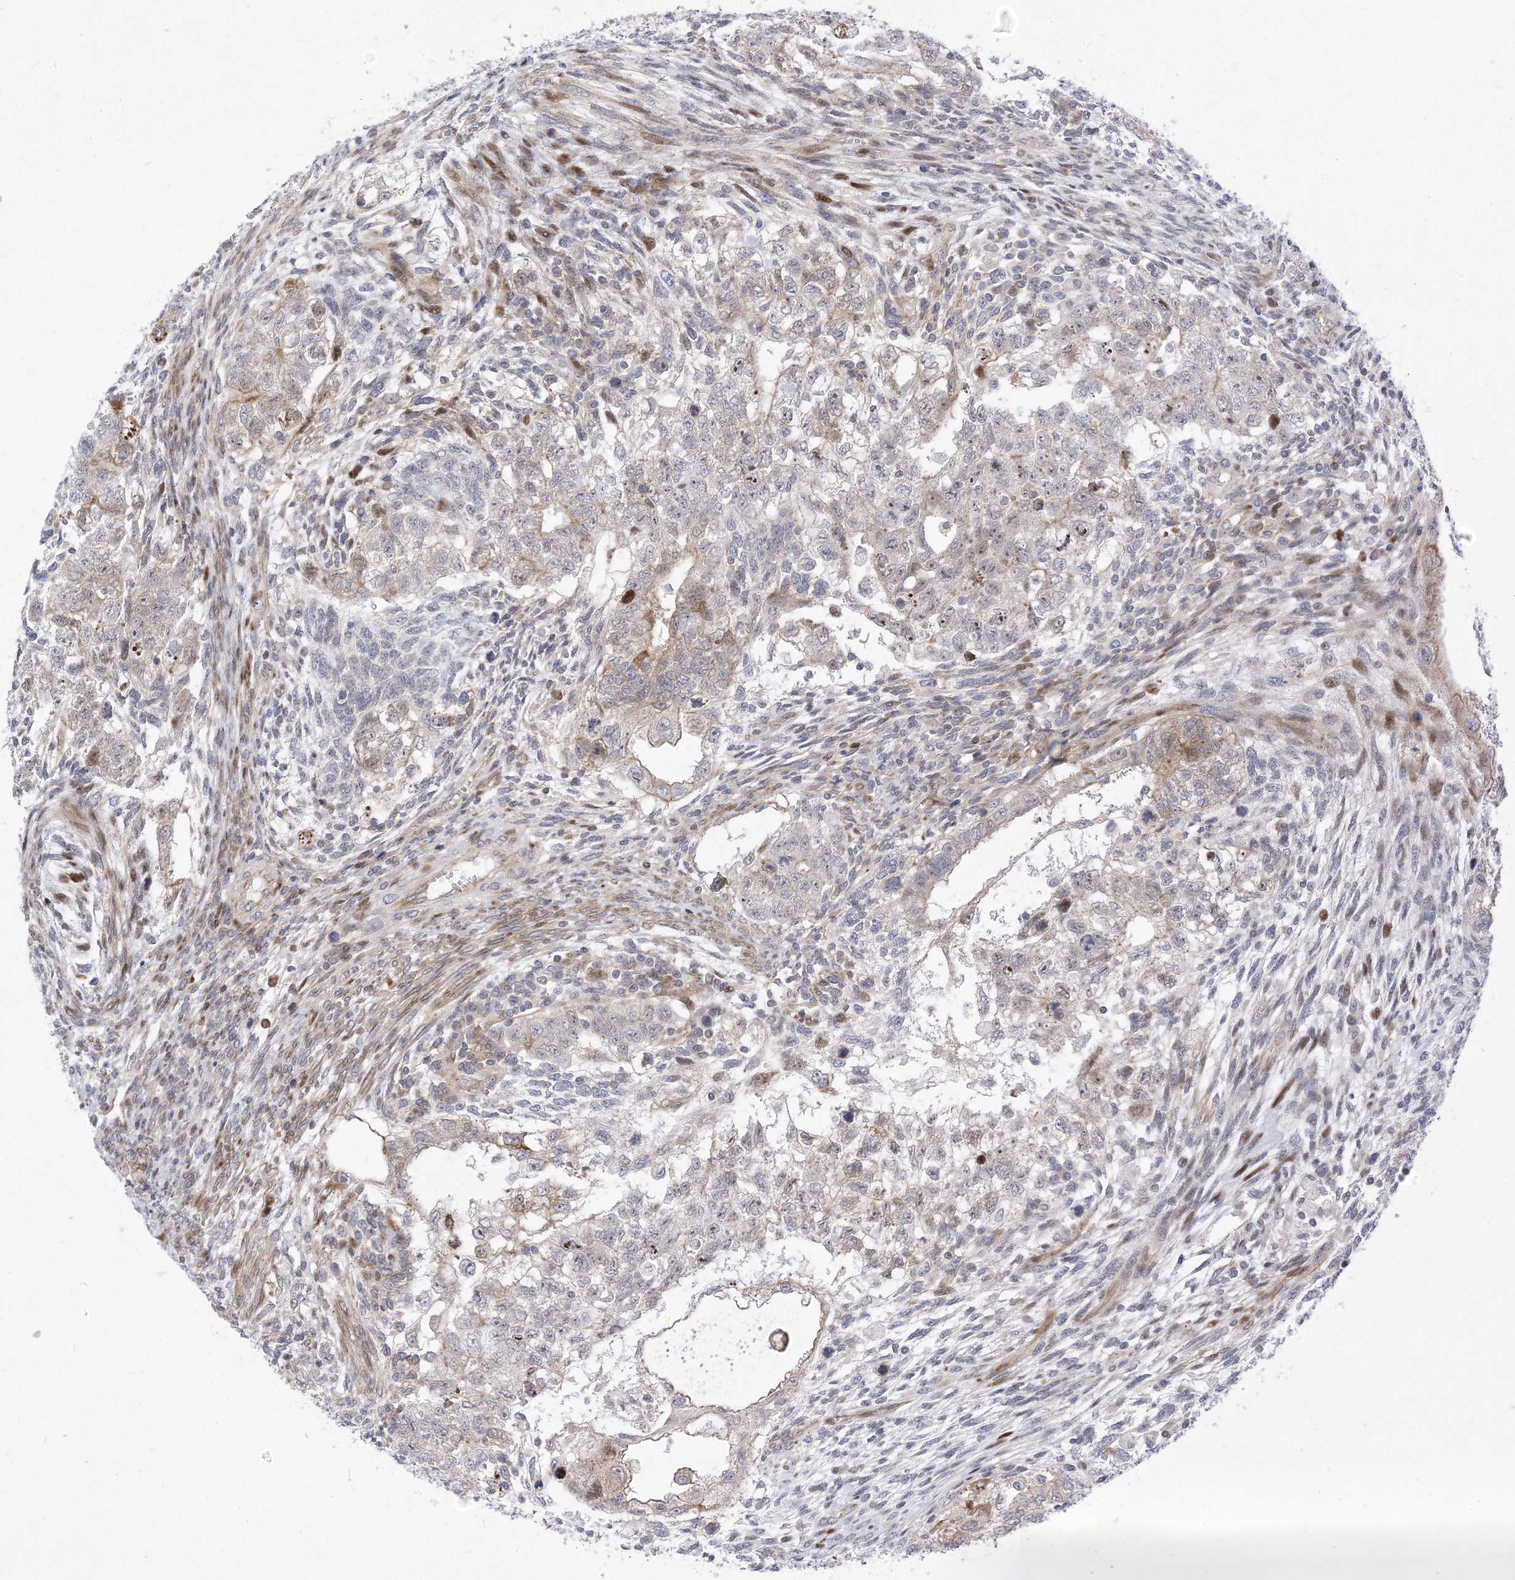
{"staining": {"intensity": "negative", "quantity": "none", "location": "none"}, "tissue": "testis cancer", "cell_type": "Tumor cells", "image_type": "cancer", "snomed": [{"axis": "morphology", "description": "Carcinoma, Embryonal, NOS"}, {"axis": "topography", "description": "Testis"}], "caption": "A photomicrograph of human testis cancer is negative for staining in tumor cells. (DAB (3,3'-diaminobenzidine) IHC, high magnification).", "gene": "TYSND1", "patient": {"sex": "male", "age": 37}}